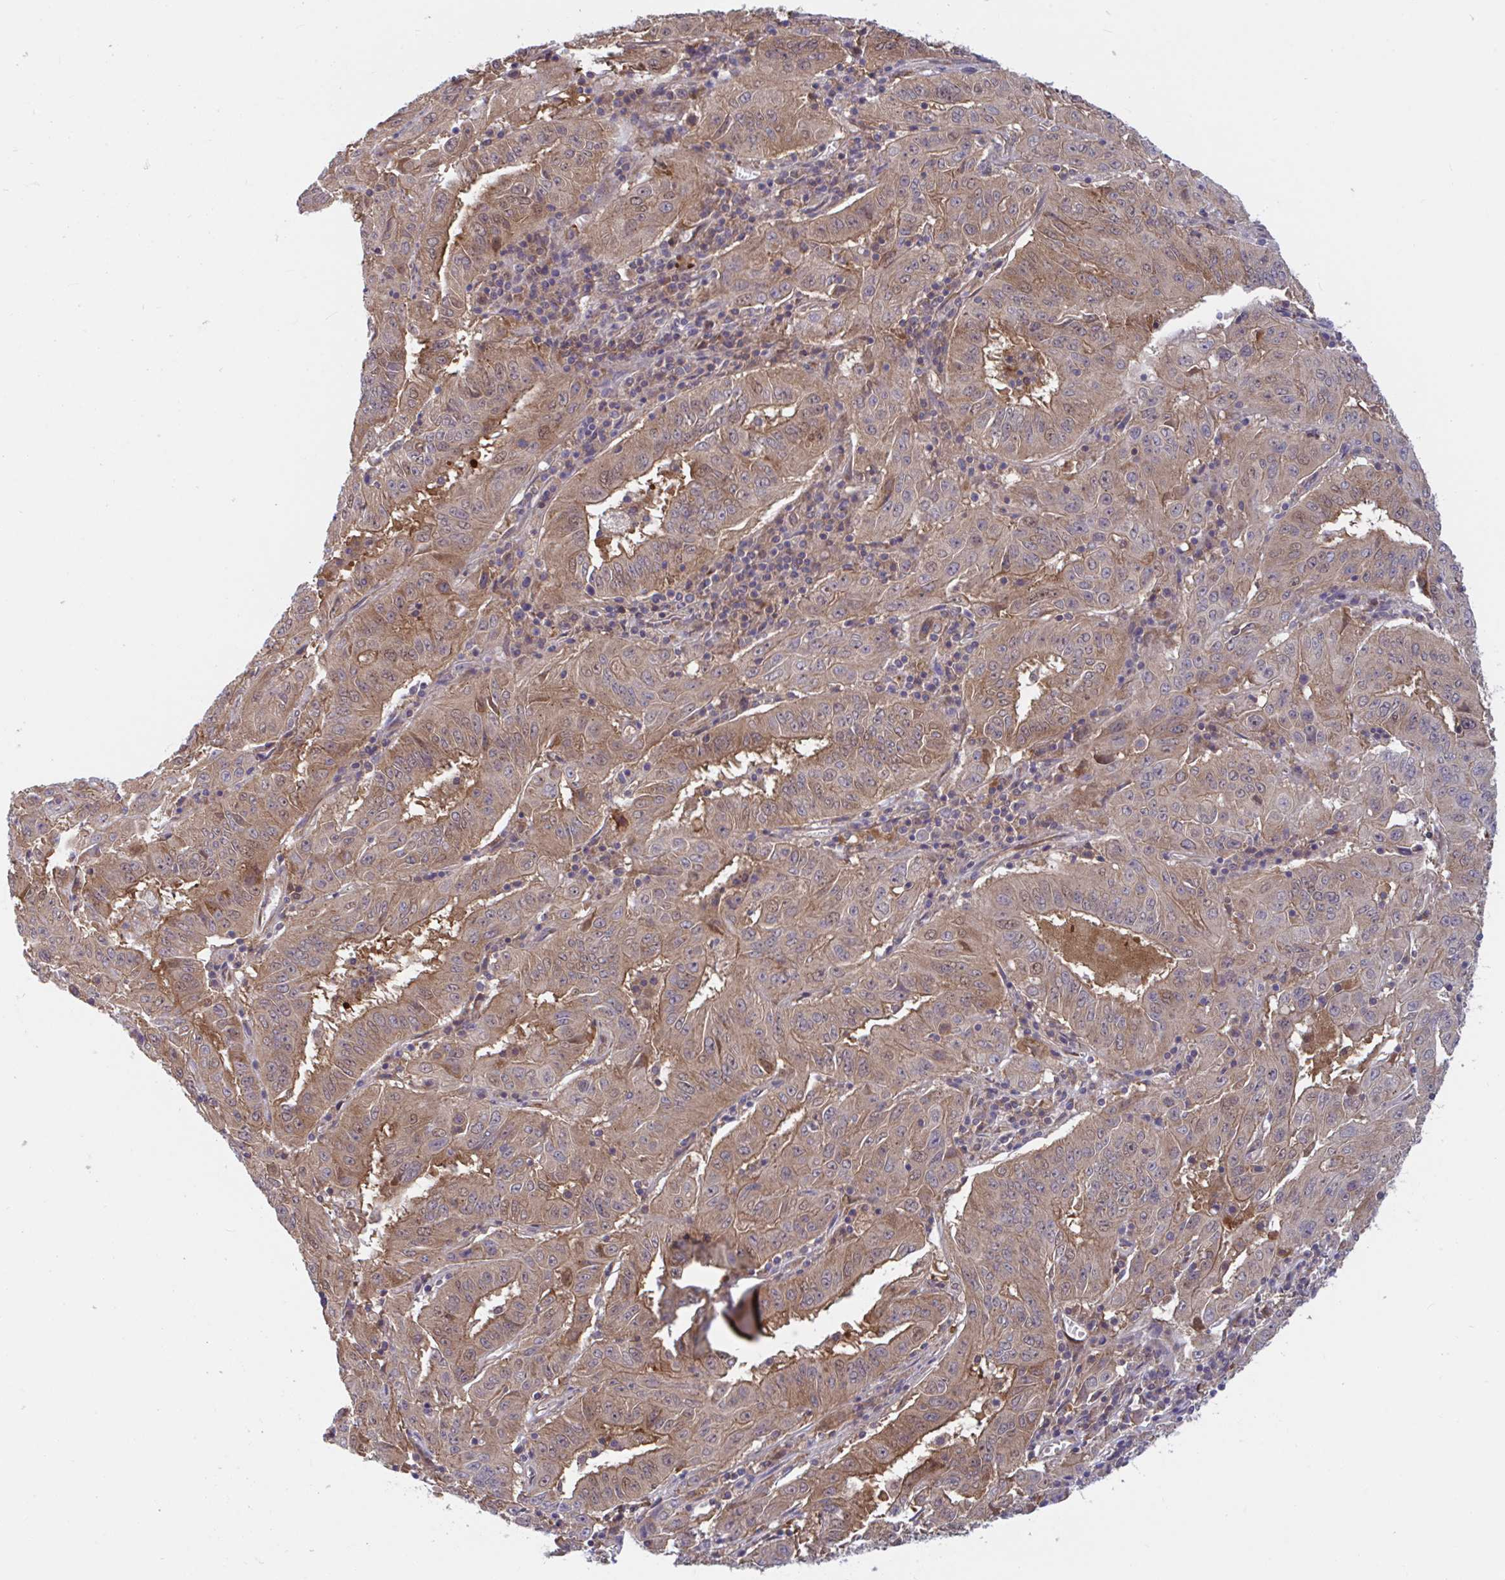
{"staining": {"intensity": "moderate", "quantity": ">75%", "location": "cytoplasmic/membranous,nuclear"}, "tissue": "pancreatic cancer", "cell_type": "Tumor cells", "image_type": "cancer", "snomed": [{"axis": "morphology", "description": "Adenocarcinoma, NOS"}, {"axis": "topography", "description": "Pancreas"}], "caption": "Immunohistochemical staining of human pancreatic adenocarcinoma displays medium levels of moderate cytoplasmic/membranous and nuclear protein positivity in about >75% of tumor cells.", "gene": "LMNTD2", "patient": {"sex": "male", "age": 63}}